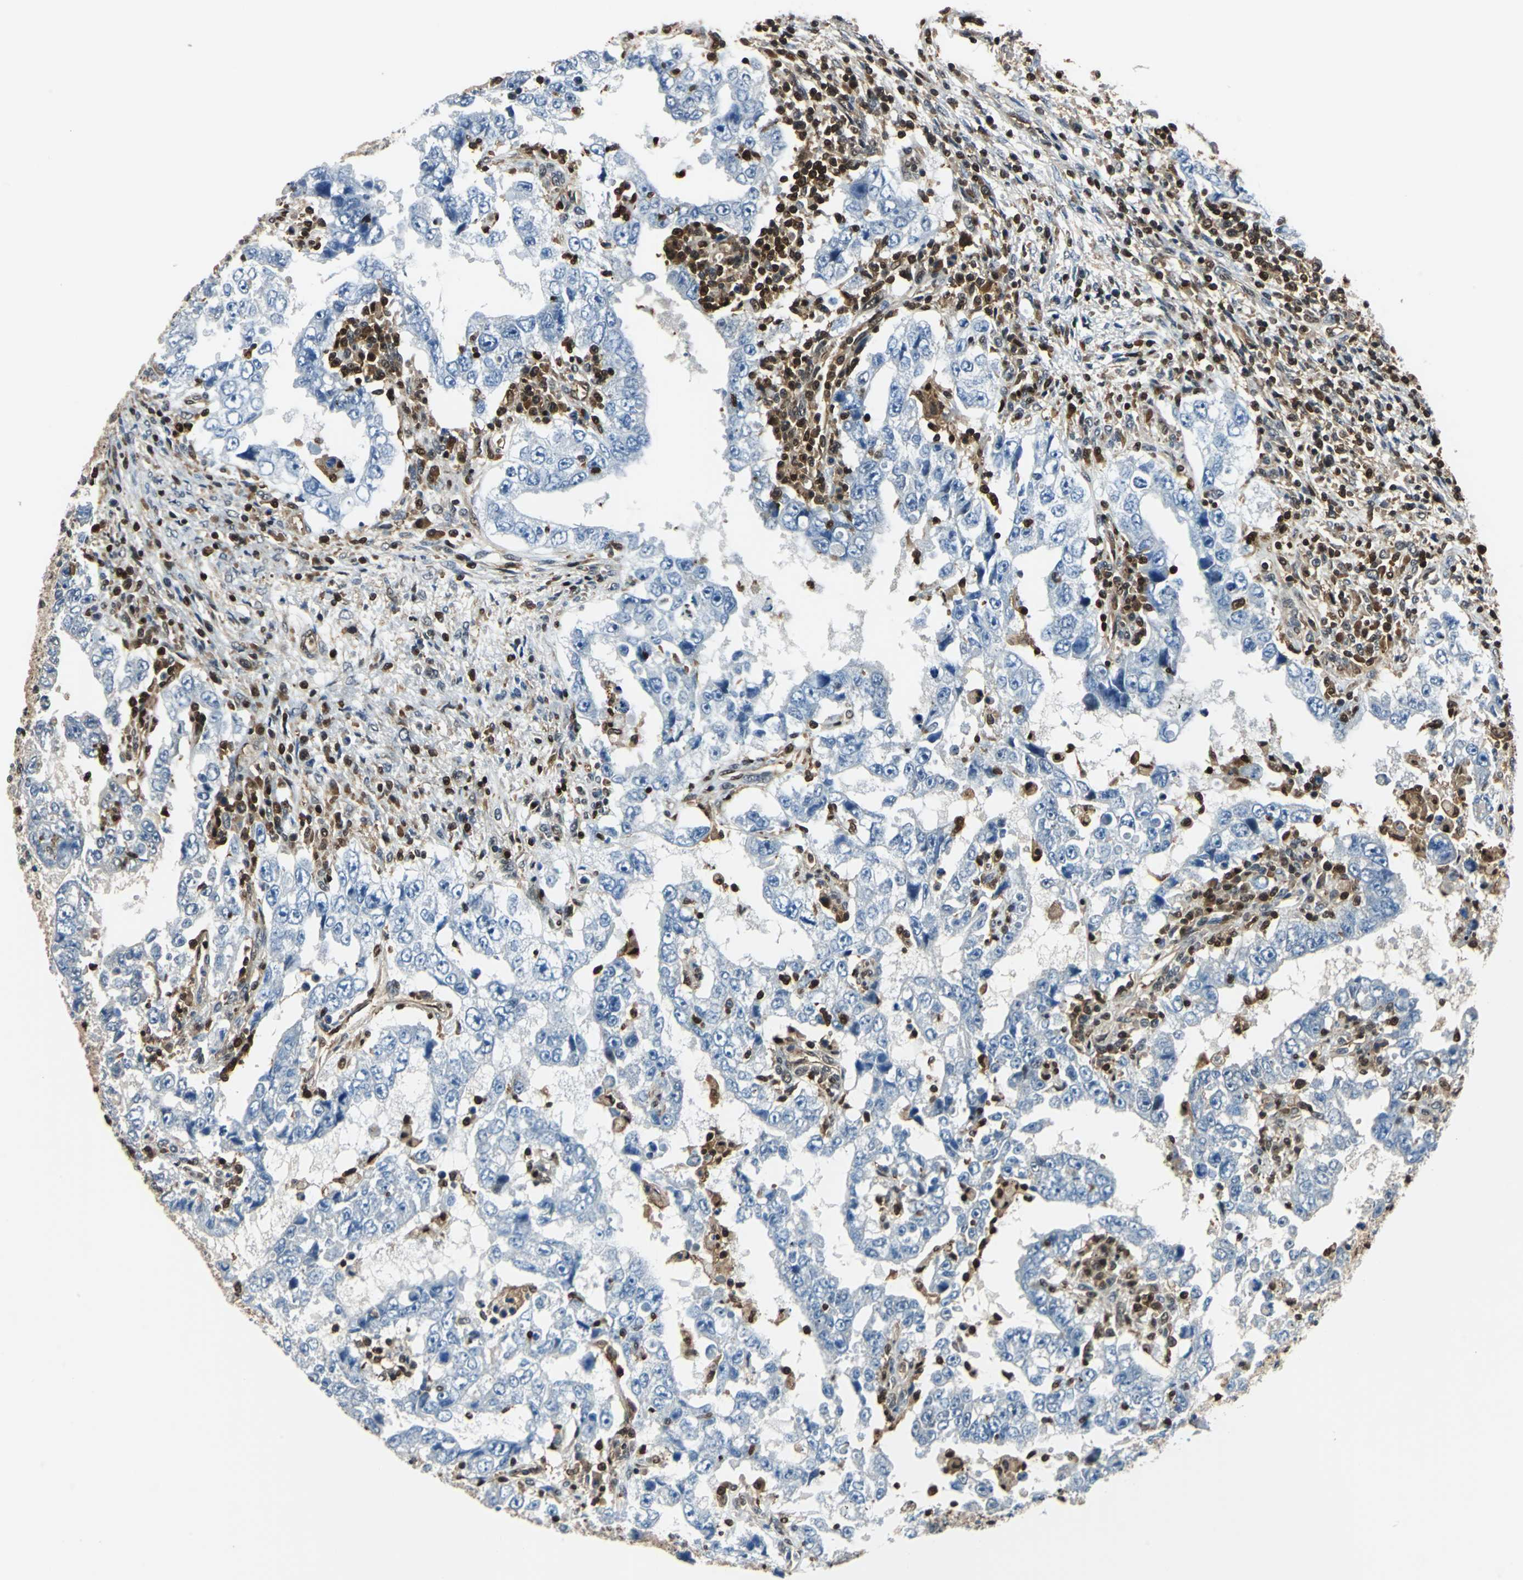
{"staining": {"intensity": "negative", "quantity": "none", "location": "none"}, "tissue": "testis cancer", "cell_type": "Tumor cells", "image_type": "cancer", "snomed": [{"axis": "morphology", "description": "Carcinoma, Embryonal, NOS"}, {"axis": "topography", "description": "Testis"}], "caption": "Tumor cells show no significant staining in testis cancer (embryonal carcinoma).", "gene": "PSME1", "patient": {"sex": "male", "age": 26}}